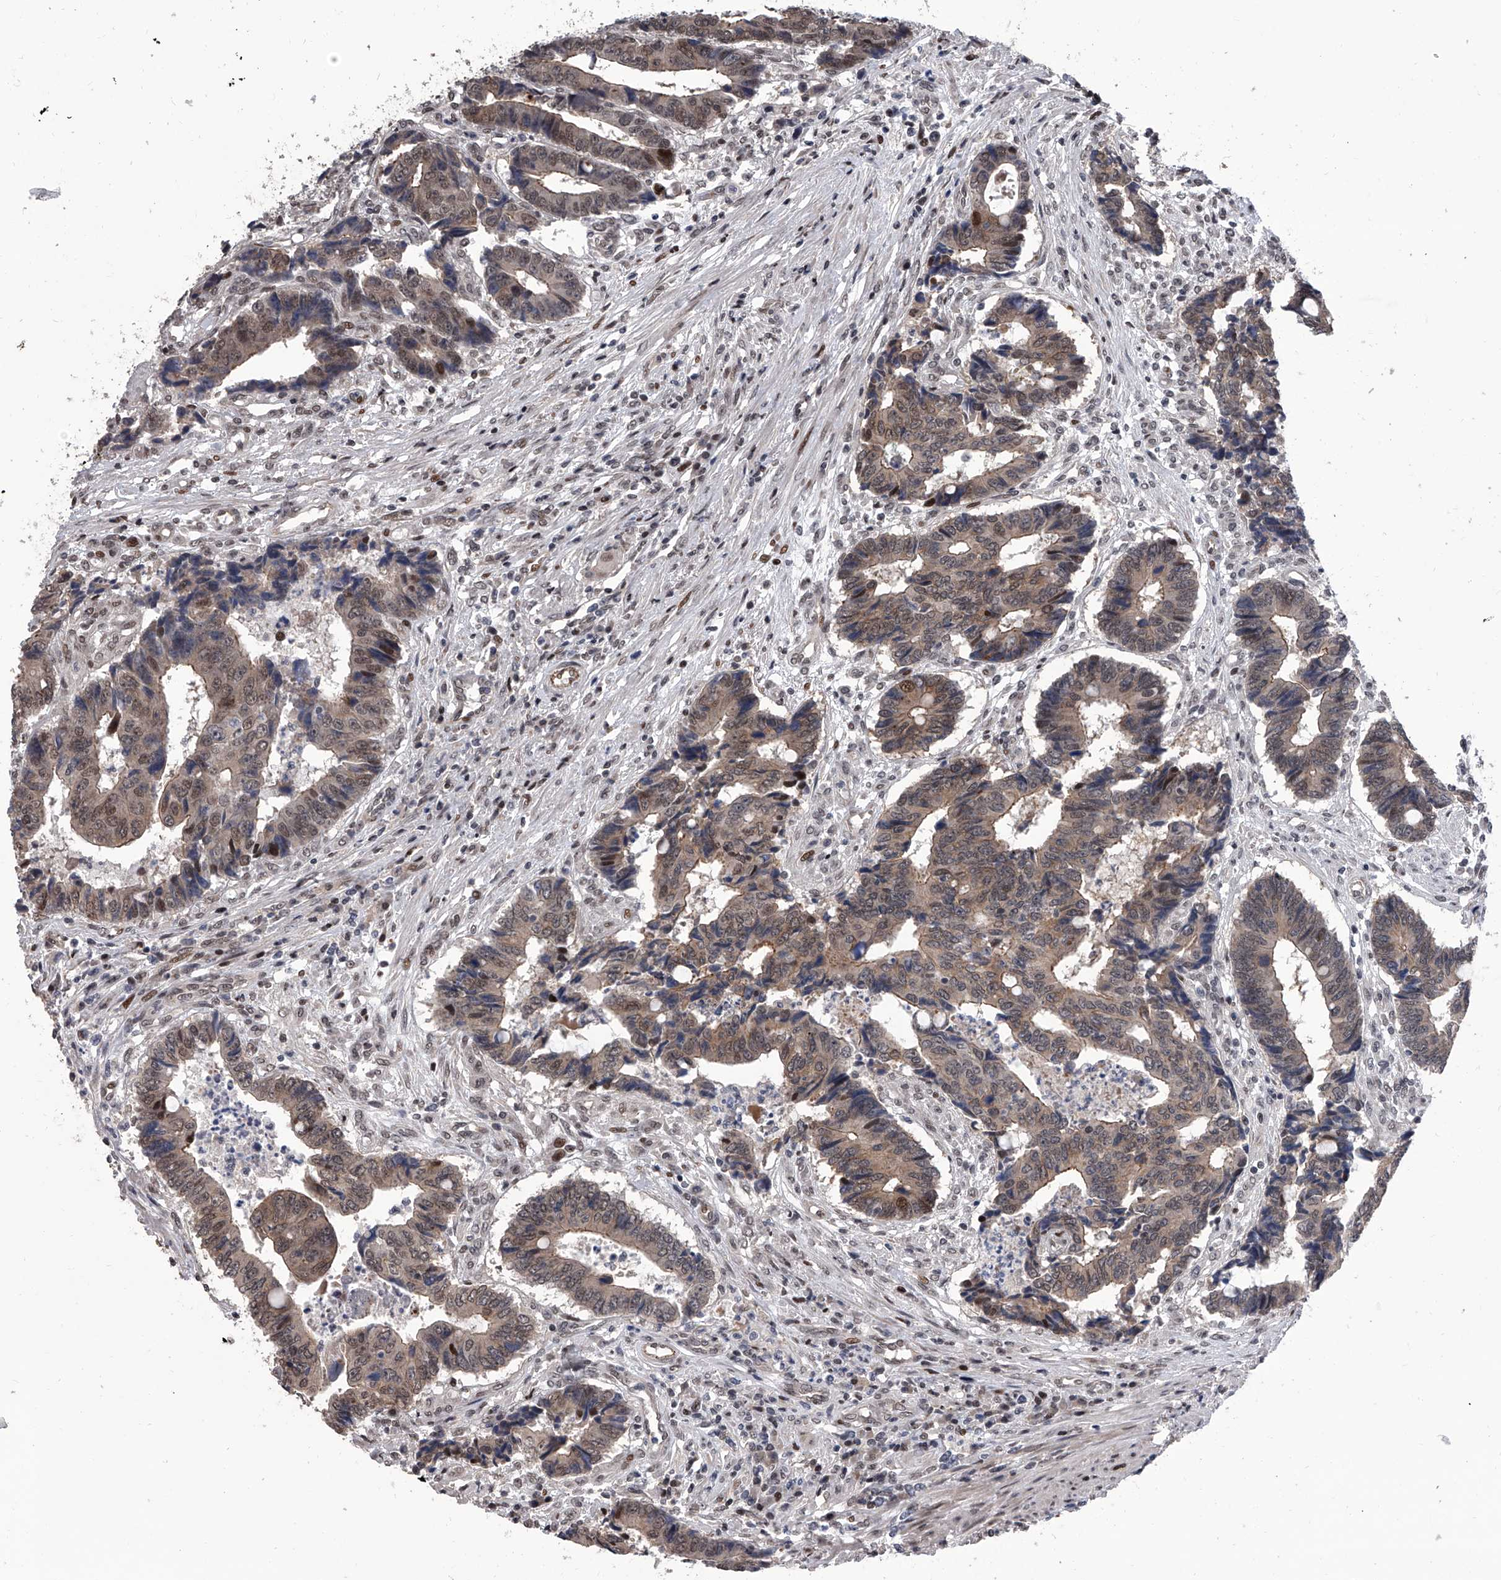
{"staining": {"intensity": "weak", "quantity": "25%-75%", "location": "cytoplasmic/membranous"}, "tissue": "colorectal cancer", "cell_type": "Tumor cells", "image_type": "cancer", "snomed": [{"axis": "morphology", "description": "Adenocarcinoma, NOS"}, {"axis": "topography", "description": "Rectum"}], "caption": "Tumor cells demonstrate low levels of weak cytoplasmic/membranous staining in about 25%-75% of cells in human colorectal cancer.", "gene": "ZNF426", "patient": {"sex": "male", "age": 84}}